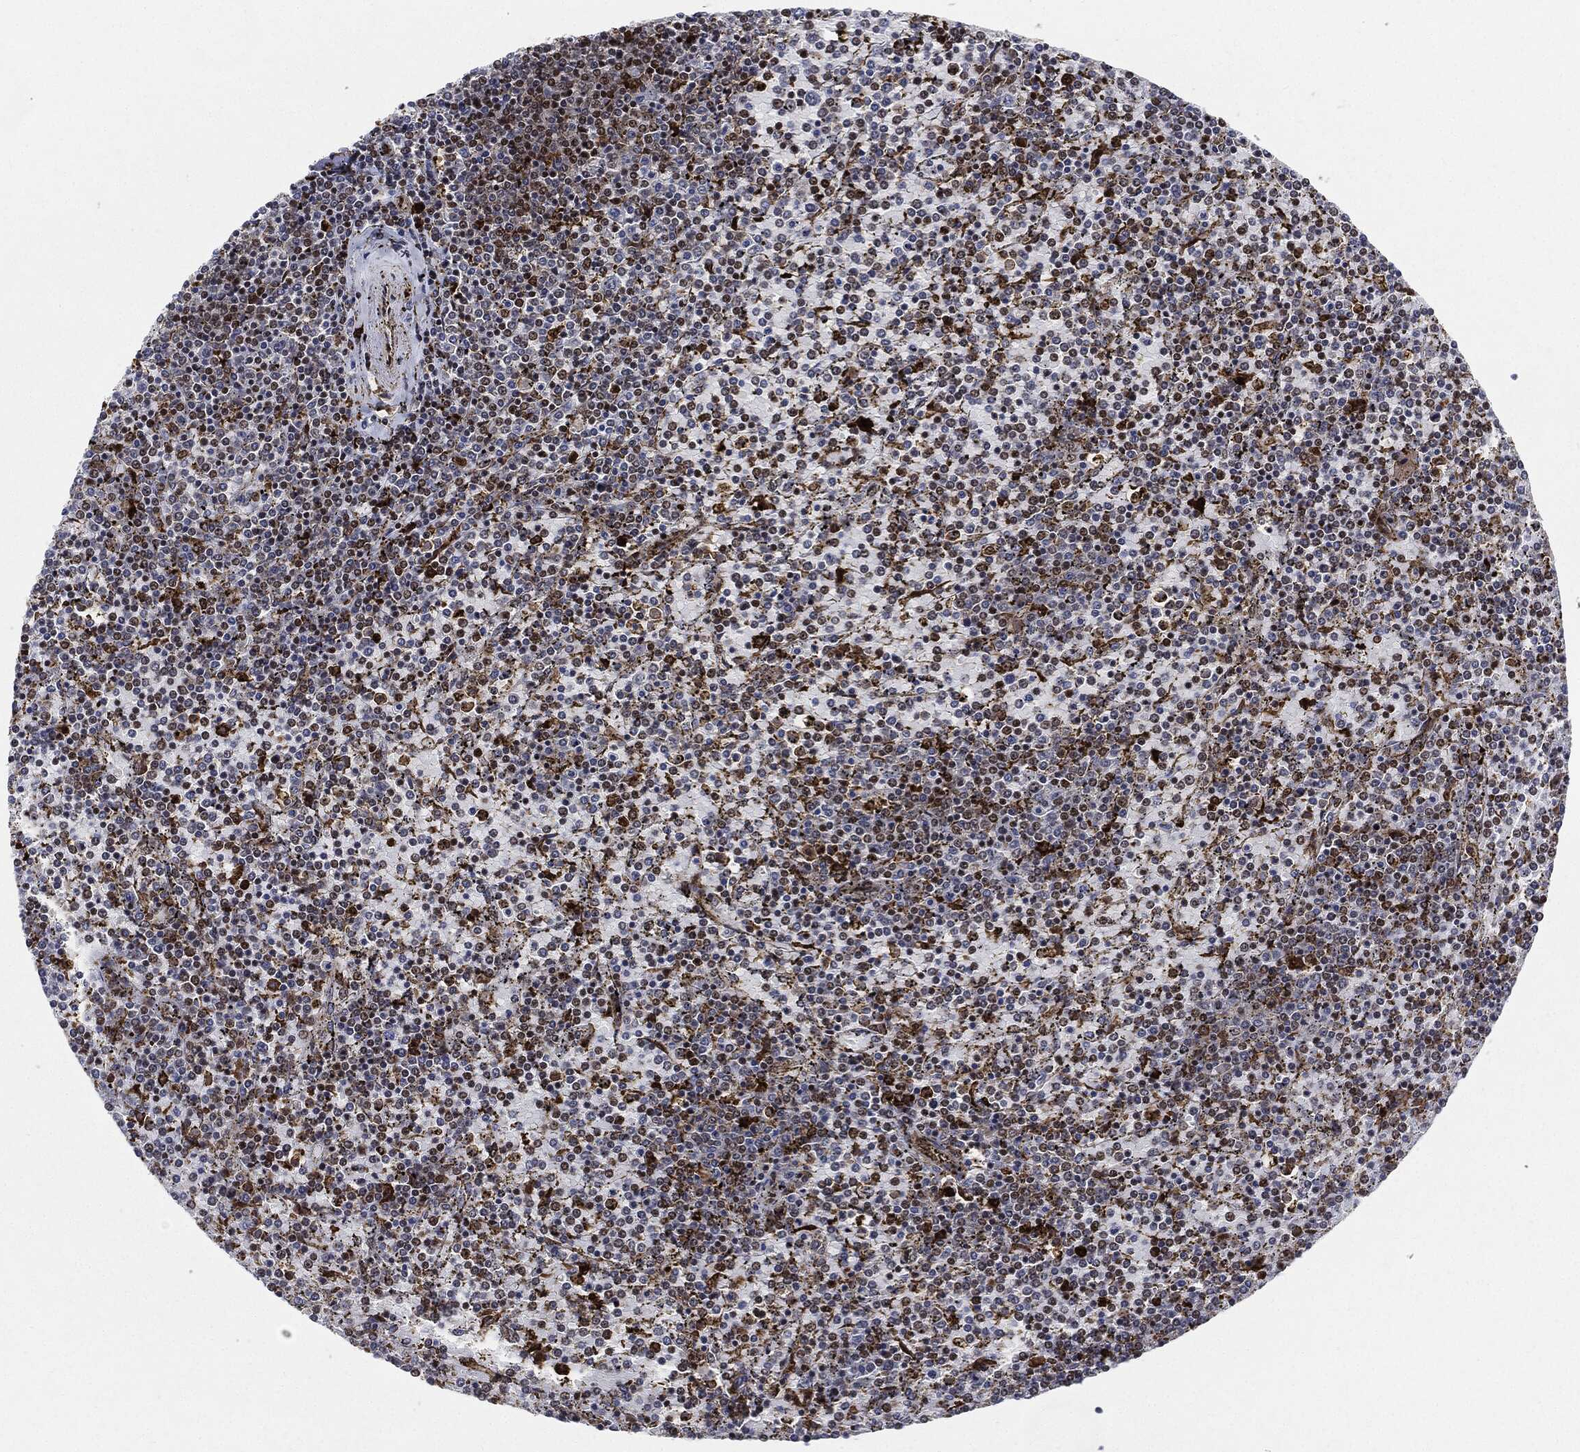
{"staining": {"intensity": "moderate", "quantity": "<25%", "location": "nuclear"}, "tissue": "lymphoma", "cell_type": "Tumor cells", "image_type": "cancer", "snomed": [{"axis": "morphology", "description": "Malignant lymphoma, non-Hodgkin's type, Low grade"}, {"axis": "topography", "description": "Spleen"}], "caption": "Immunohistochemistry histopathology image of neoplastic tissue: lymphoma stained using IHC demonstrates low levels of moderate protein expression localized specifically in the nuclear of tumor cells, appearing as a nuclear brown color.", "gene": "NANOS3", "patient": {"sex": "female", "age": 77}}